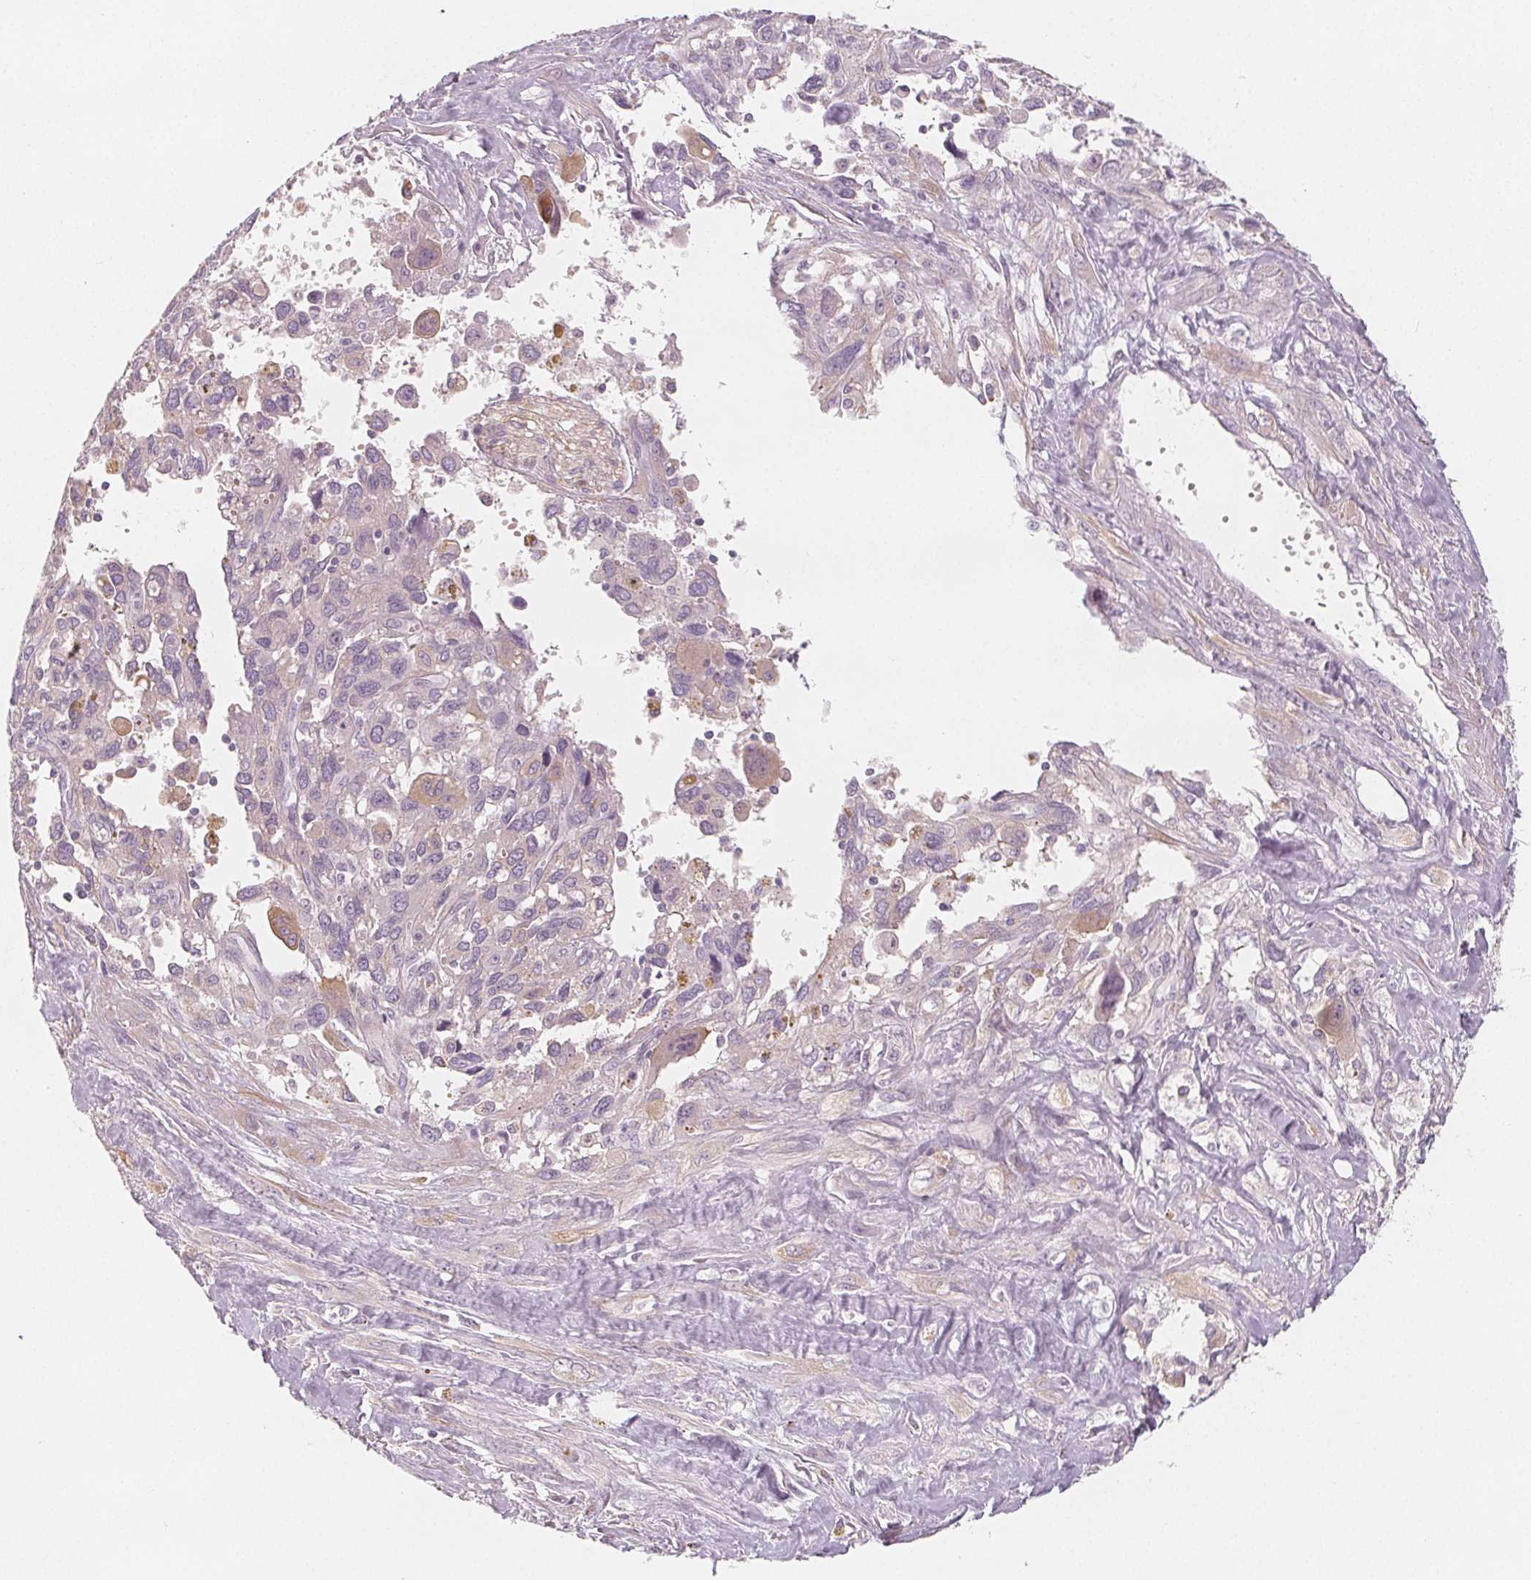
{"staining": {"intensity": "moderate", "quantity": "<25%", "location": "cytoplasmic/membranous"}, "tissue": "pancreatic cancer", "cell_type": "Tumor cells", "image_type": "cancer", "snomed": [{"axis": "morphology", "description": "Adenocarcinoma, NOS"}, {"axis": "topography", "description": "Pancreas"}], "caption": "Pancreatic cancer (adenocarcinoma) stained with a brown dye displays moderate cytoplasmic/membranous positive expression in approximately <25% of tumor cells.", "gene": "MAP1A", "patient": {"sex": "female", "age": 47}}